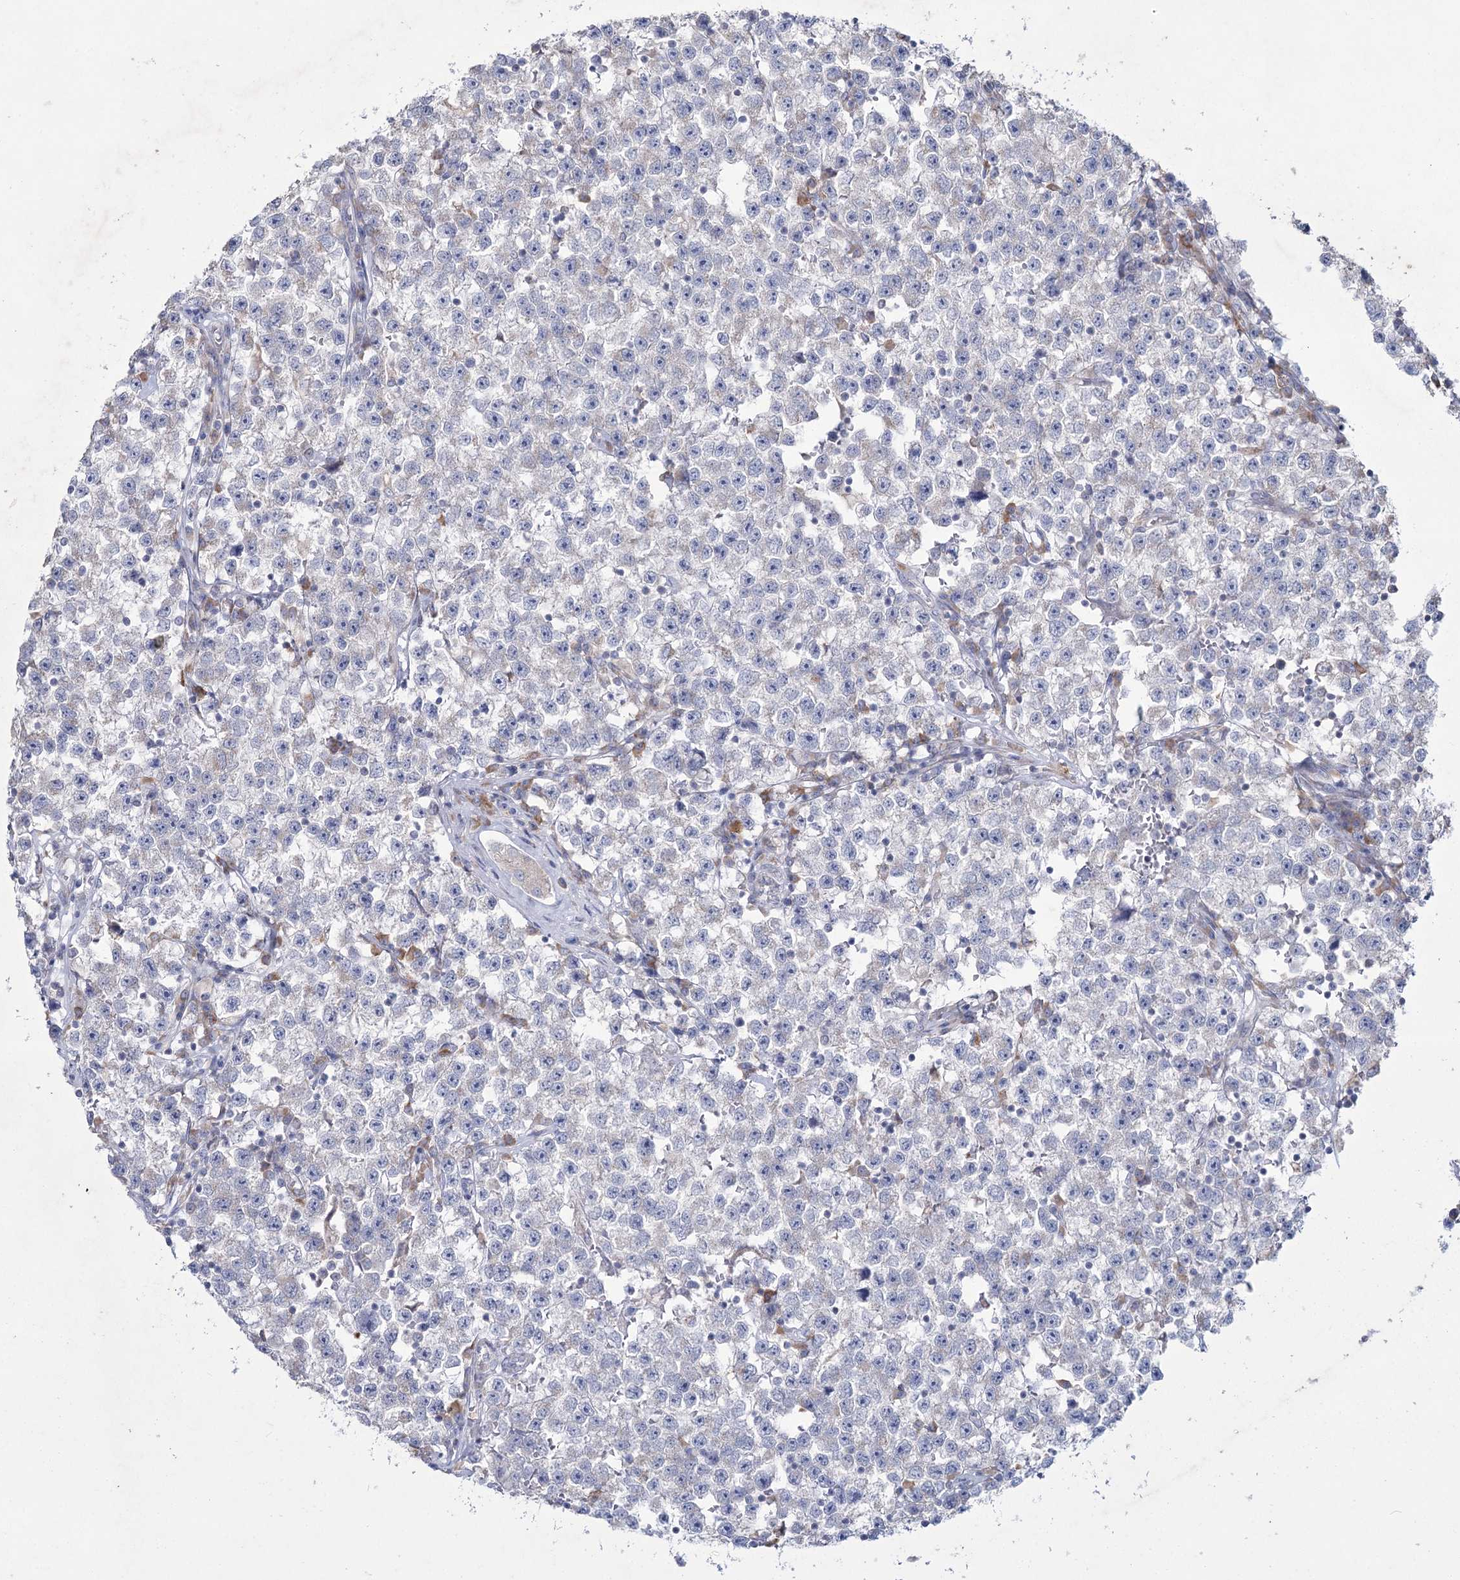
{"staining": {"intensity": "negative", "quantity": "none", "location": "none"}, "tissue": "testis cancer", "cell_type": "Tumor cells", "image_type": "cancer", "snomed": [{"axis": "morphology", "description": "Seminoma, NOS"}, {"axis": "topography", "description": "Testis"}], "caption": "High power microscopy image of an immunohistochemistry (IHC) photomicrograph of seminoma (testis), revealing no significant expression in tumor cells.", "gene": "NIPAL4", "patient": {"sex": "male", "age": 22}}